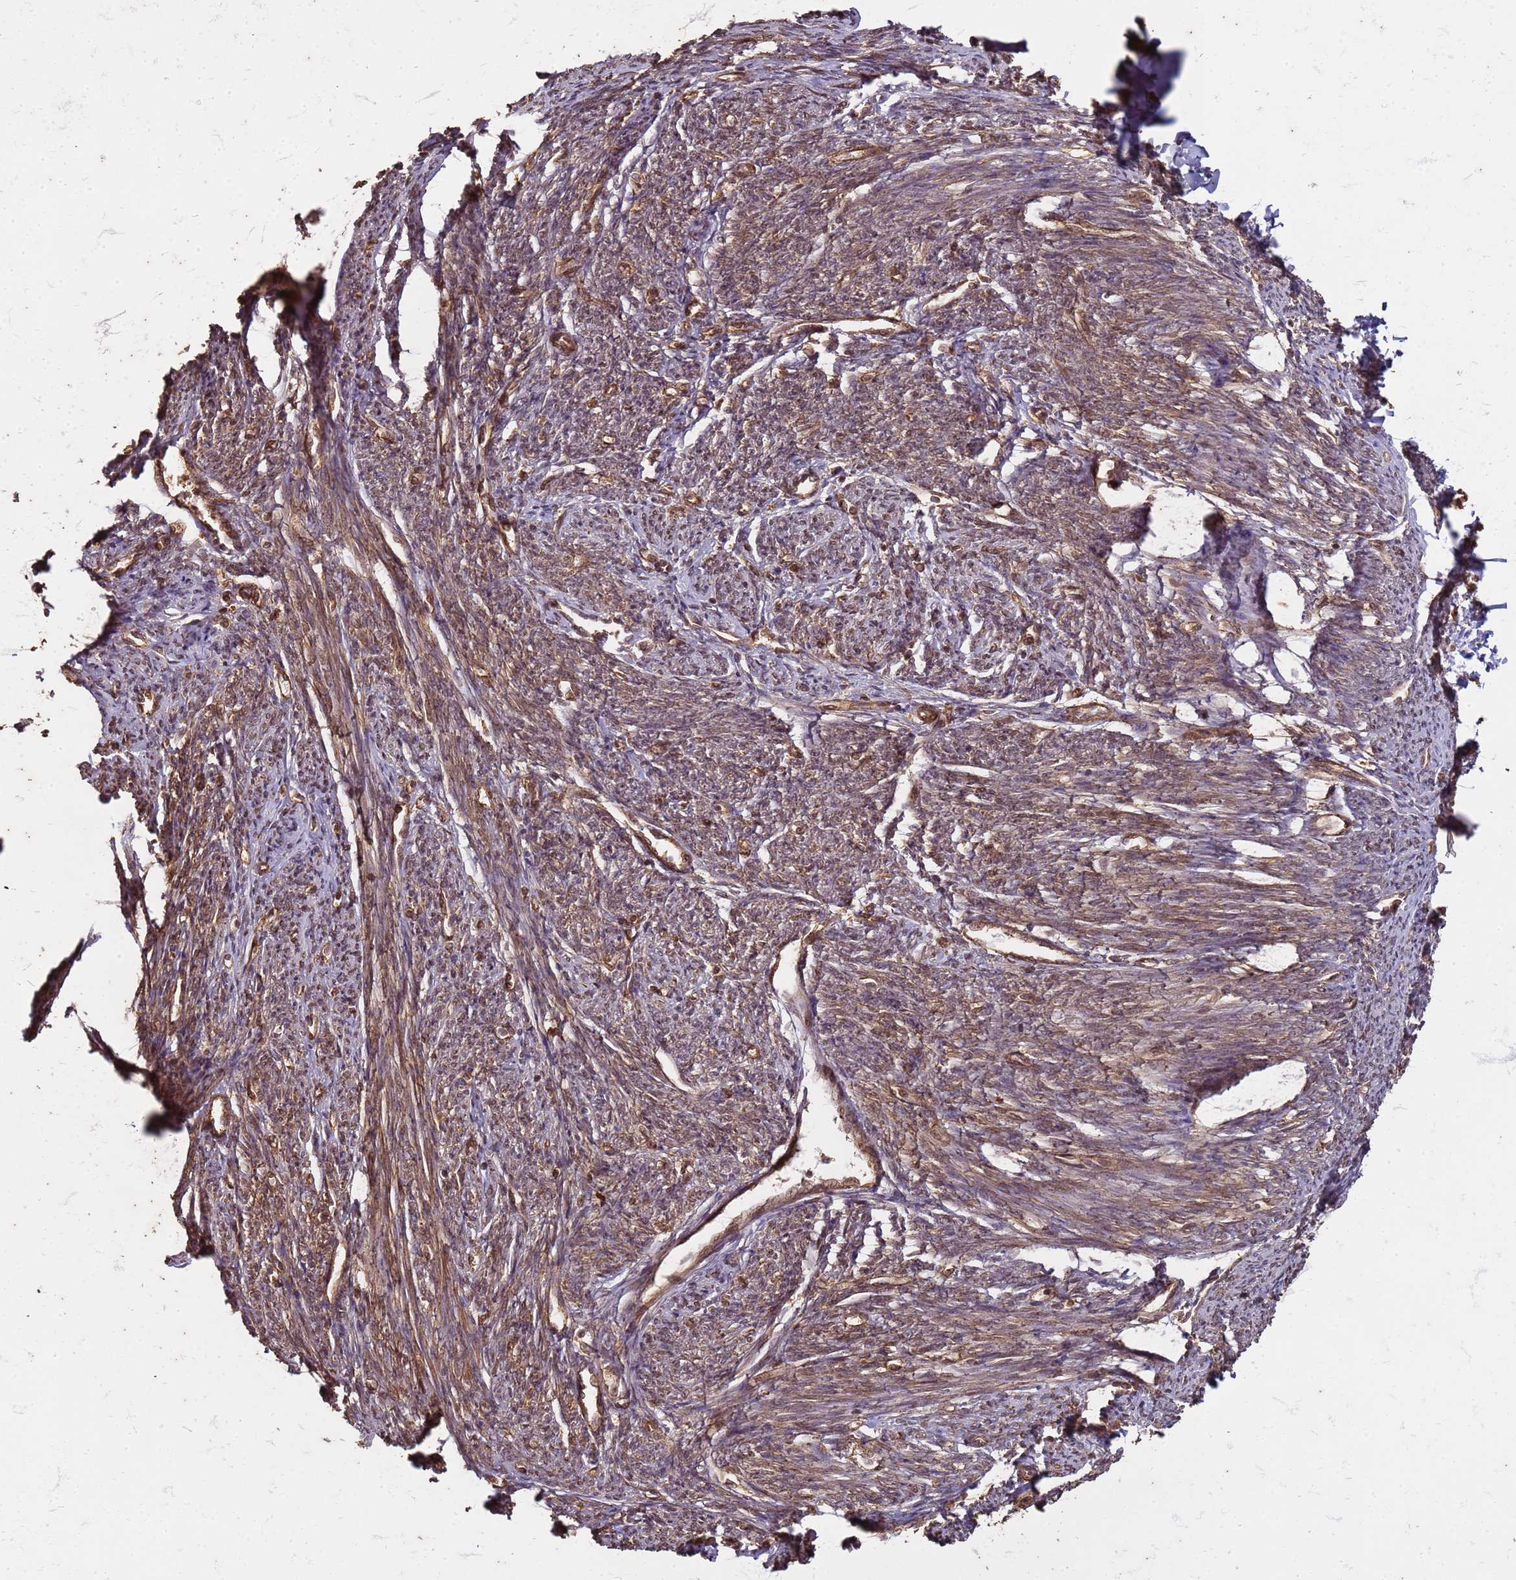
{"staining": {"intensity": "strong", "quantity": ">75%", "location": "cytoplasmic/membranous"}, "tissue": "smooth muscle", "cell_type": "Smooth muscle cells", "image_type": "normal", "snomed": [{"axis": "morphology", "description": "Normal tissue, NOS"}, {"axis": "topography", "description": "Smooth muscle"}, {"axis": "topography", "description": "Uterus"}], "caption": "A histopathology image of smooth muscle stained for a protein displays strong cytoplasmic/membranous brown staining in smooth muscle cells. The staining was performed using DAB to visualize the protein expression in brown, while the nuclei were stained in blue with hematoxylin (Magnification: 20x).", "gene": "KIF26A", "patient": {"sex": "female", "age": 59}}